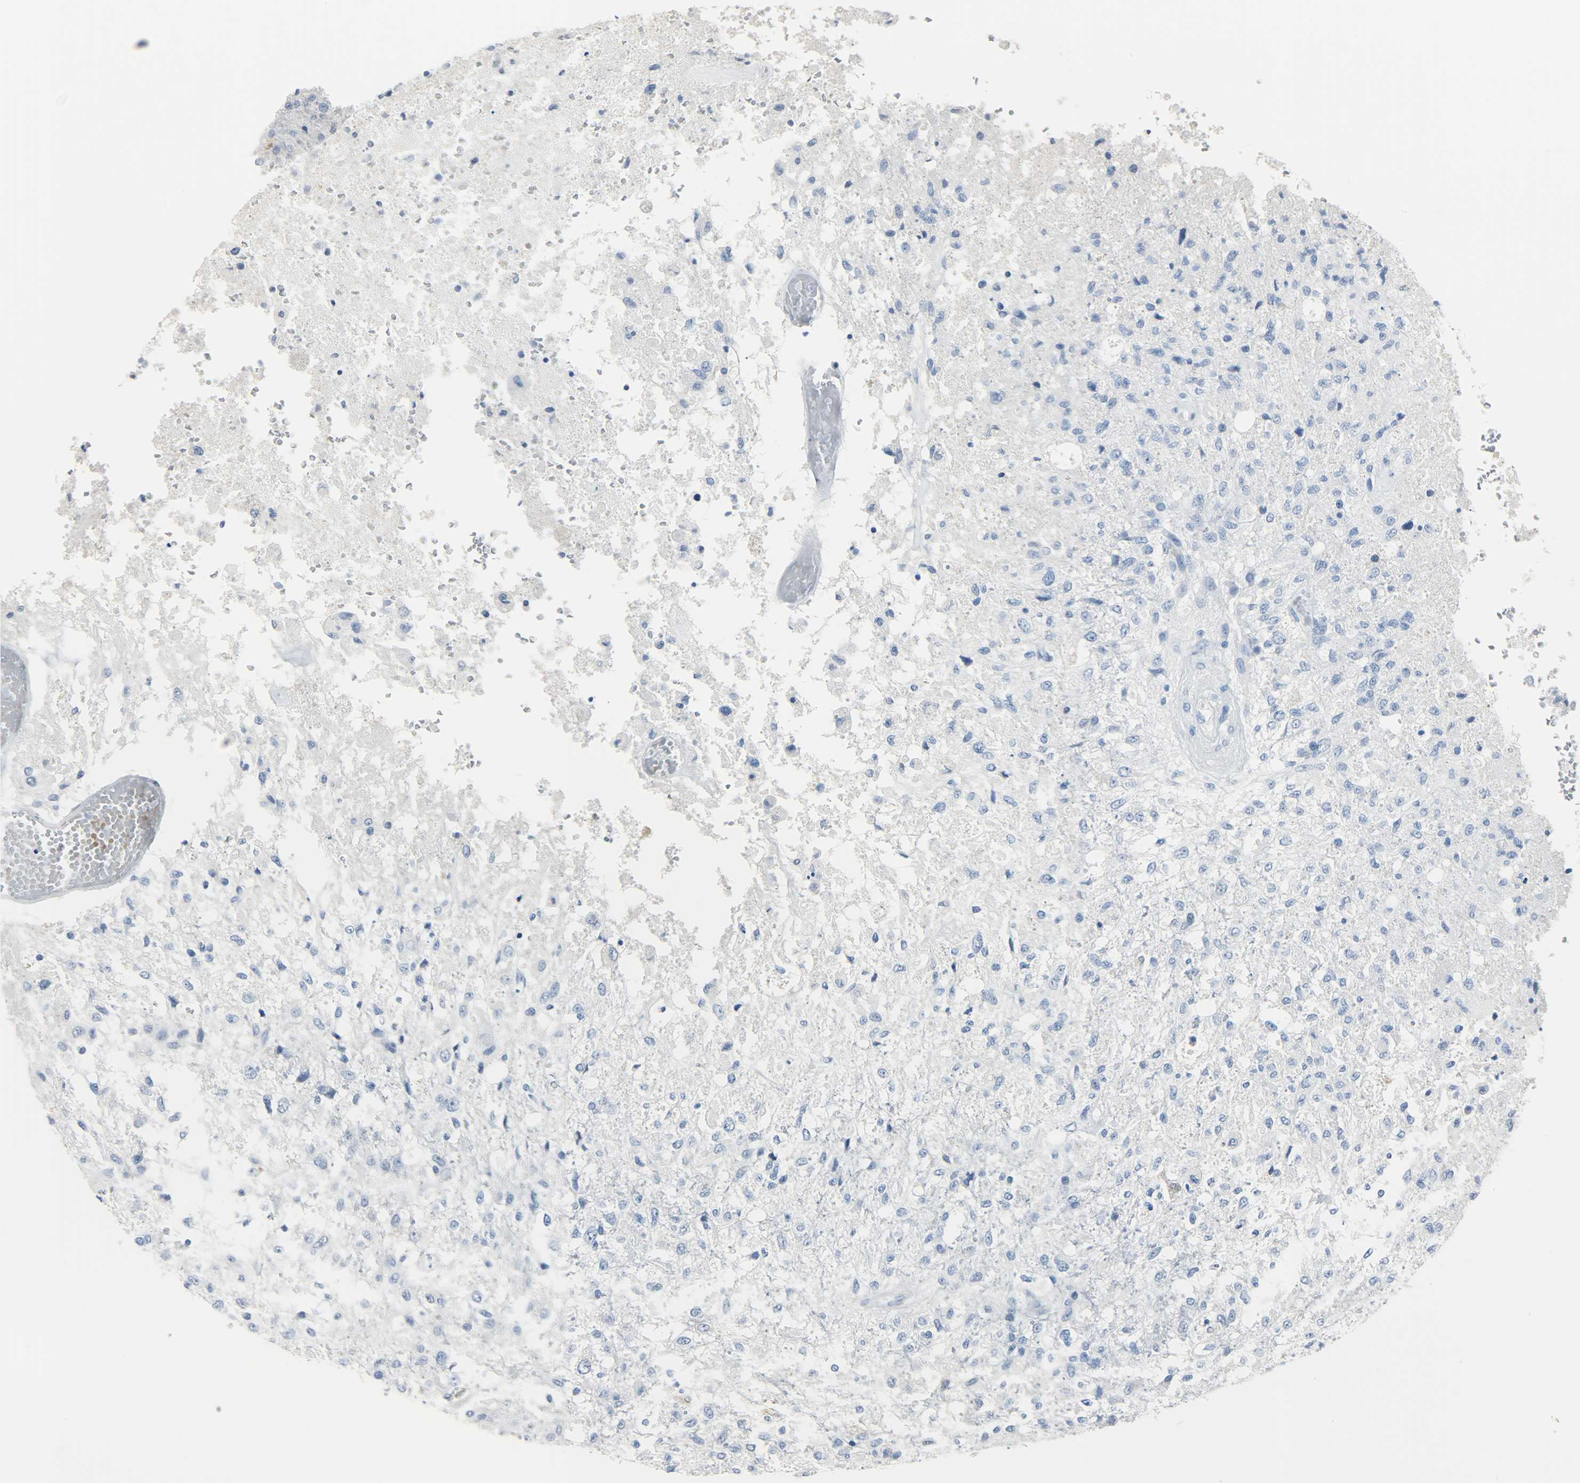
{"staining": {"intensity": "negative", "quantity": "none", "location": "none"}, "tissue": "glioma", "cell_type": "Tumor cells", "image_type": "cancer", "snomed": [{"axis": "morphology", "description": "Normal tissue, NOS"}, {"axis": "morphology", "description": "Glioma, malignant, High grade"}, {"axis": "topography", "description": "Cerebral cortex"}], "caption": "Tumor cells show no significant protein expression in glioma. (Stains: DAB (3,3'-diaminobenzidine) immunohistochemistry (IHC) with hematoxylin counter stain, Microscopy: brightfield microscopy at high magnification).", "gene": "CA3", "patient": {"sex": "male", "age": 77}}